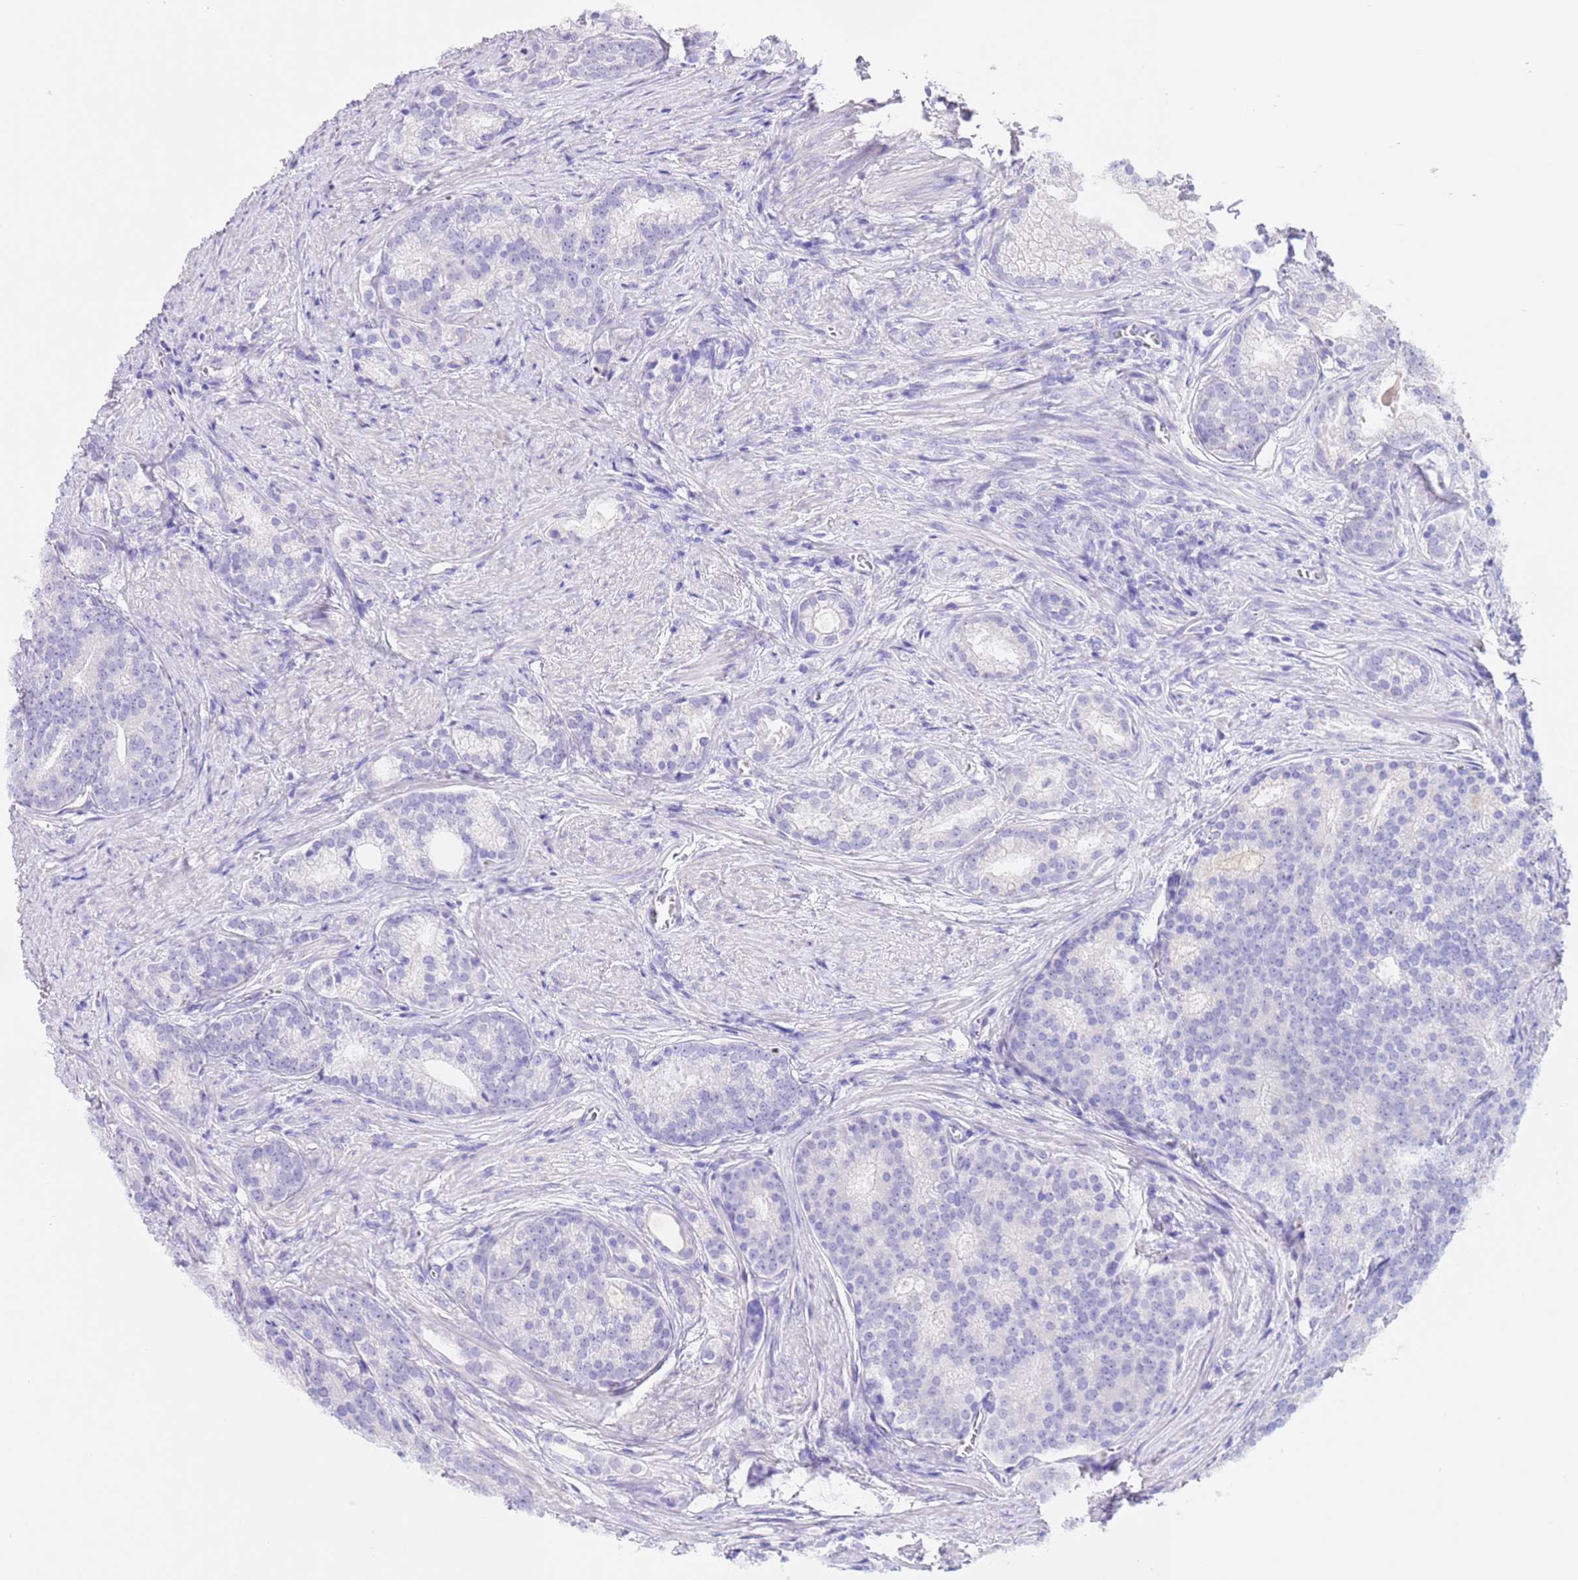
{"staining": {"intensity": "negative", "quantity": "none", "location": "none"}, "tissue": "prostate cancer", "cell_type": "Tumor cells", "image_type": "cancer", "snomed": [{"axis": "morphology", "description": "Adenocarcinoma, Low grade"}, {"axis": "topography", "description": "Prostate"}], "caption": "Prostate cancer was stained to show a protein in brown. There is no significant staining in tumor cells.", "gene": "CPB1", "patient": {"sex": "male", "age": 71}}